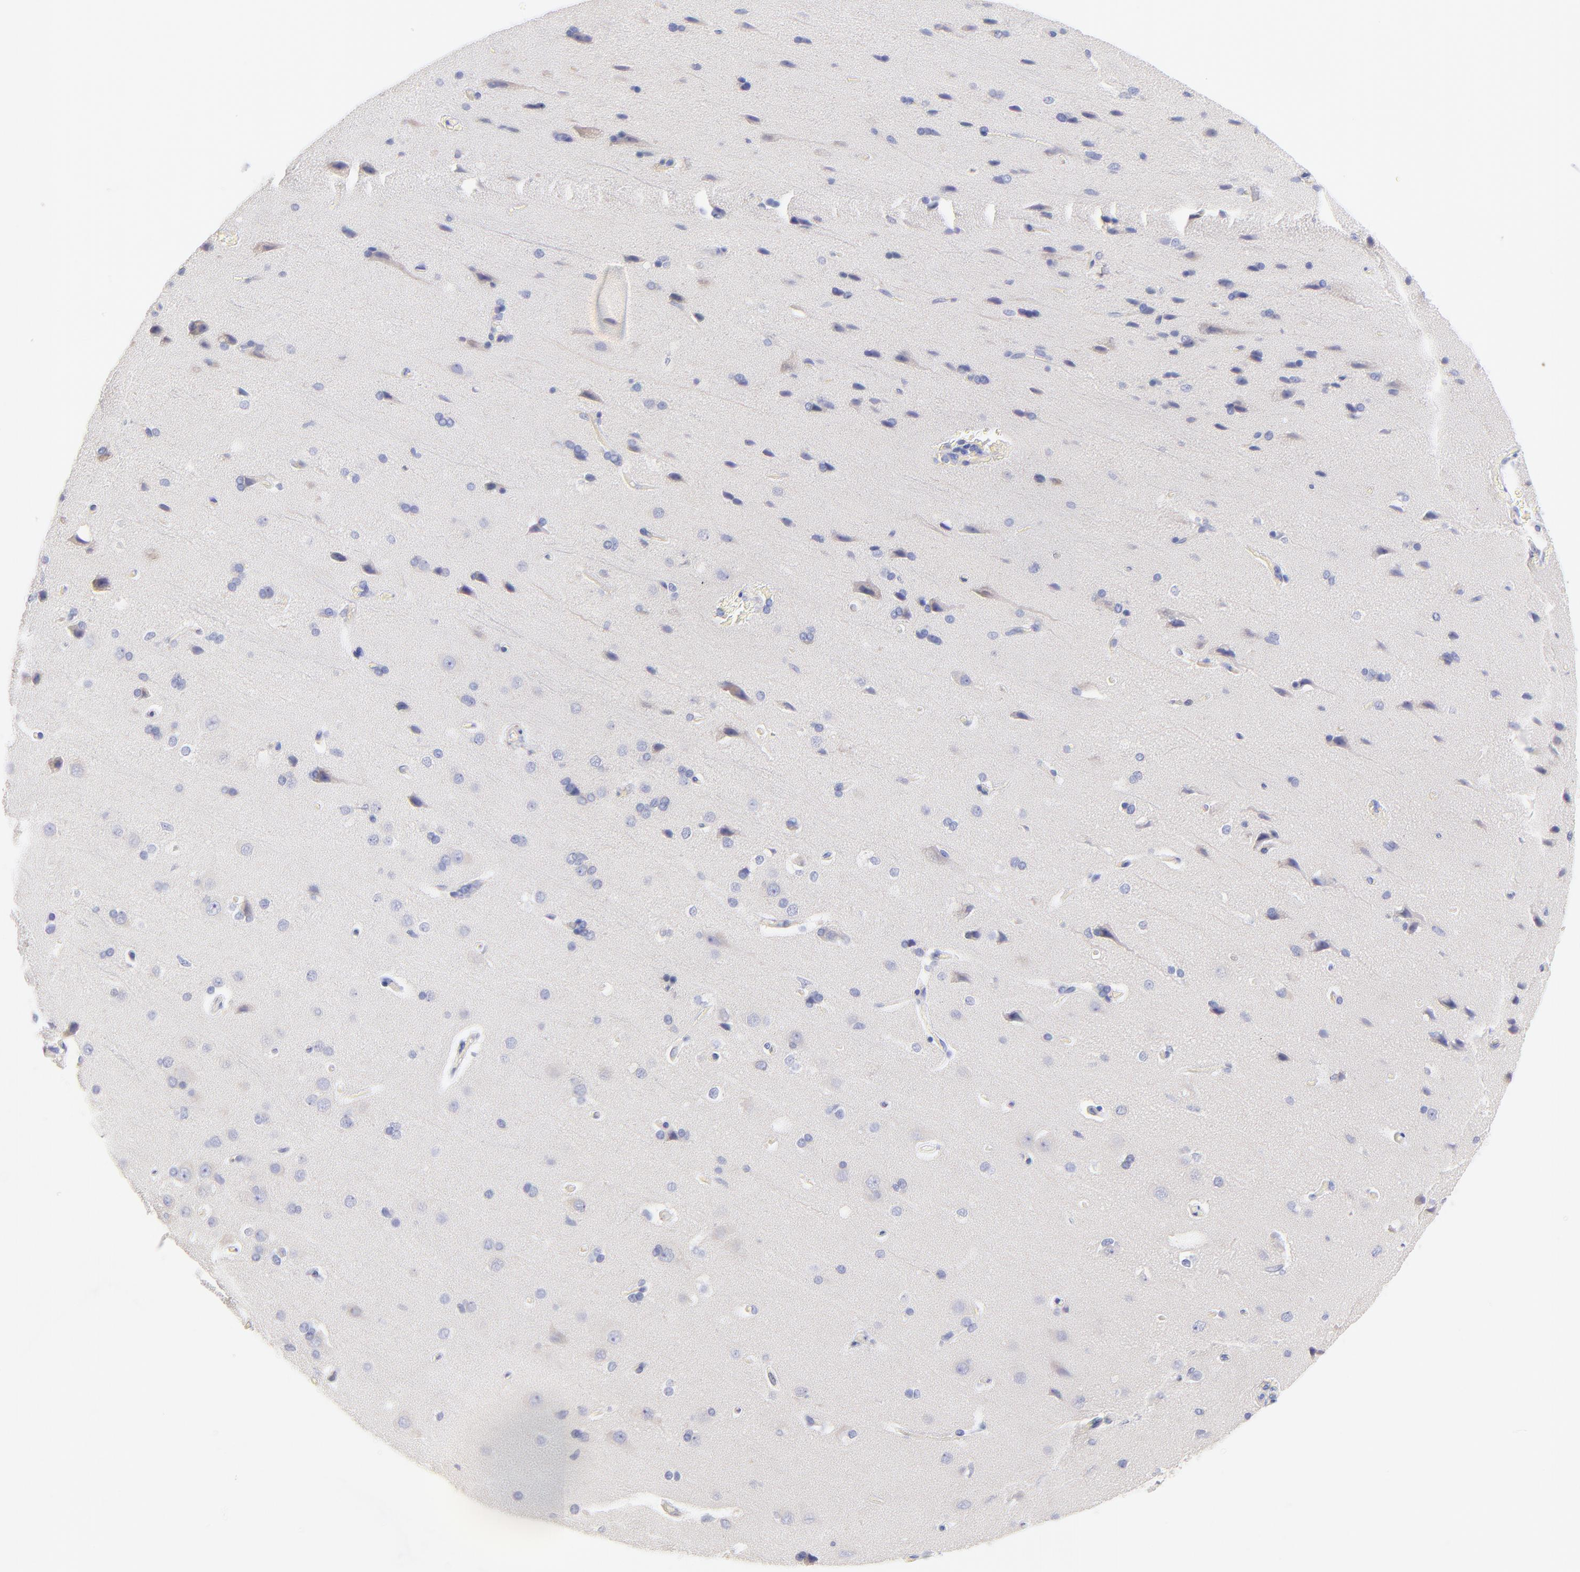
{"staining": {"intensity": "negative", "quantity": "none", "location": "none"}, "tissue": "cerebral cortex", "cell_type": "Endothelial cells", "image_type": "normal", "snomed": [{"axis": "morphology", "description": "Normal tissue, NOS"}, {"axis": "topography", "description": "Cerebral cortex"}], "caption": "Cerebral cortex stained for a protein using immunohistochemistry (IHC) reveals no staining endothelial cells.", "gene": "EBP", "patient": {"sex": "male", "age": 62}}